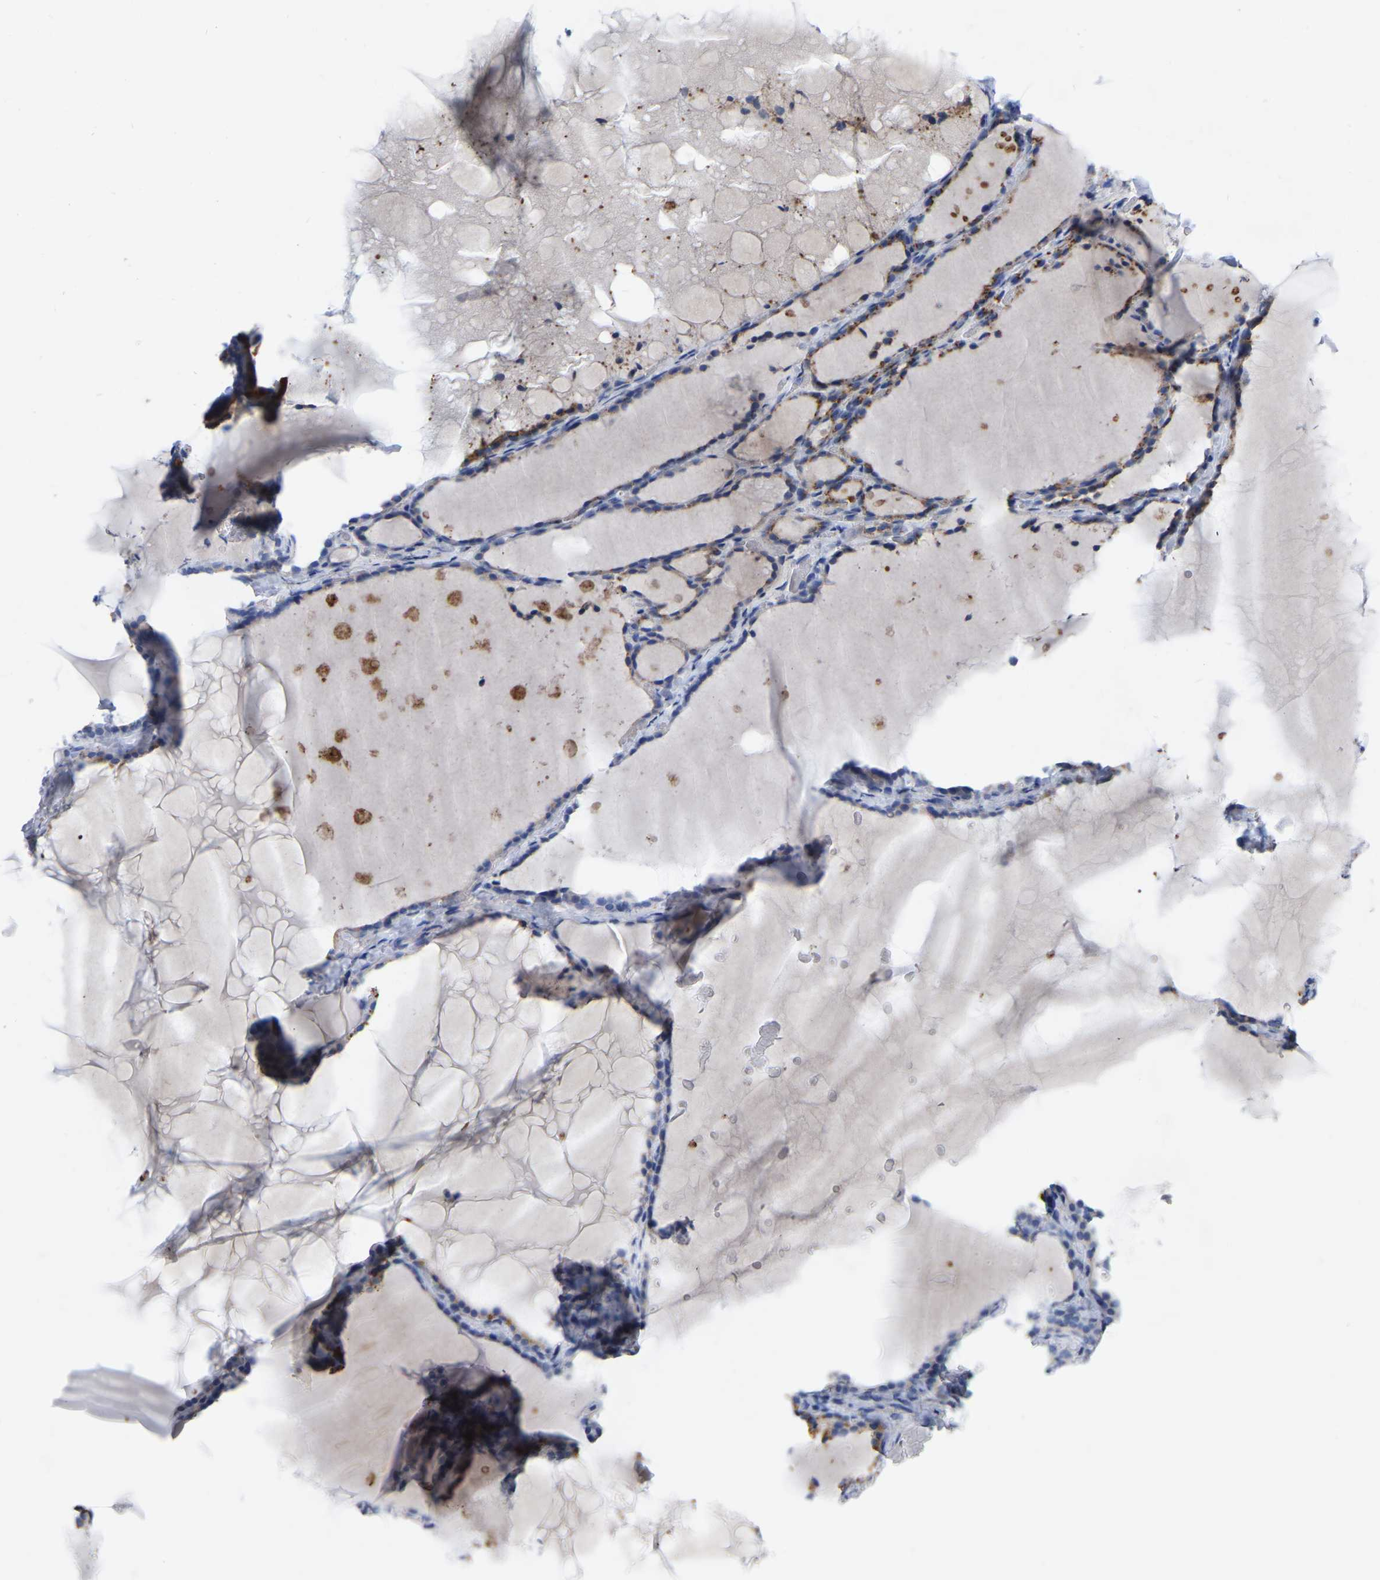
{"staining": {"intensity": "negative", "quantity": "none", "location": "none"}, "tissue": "thyroid gland", "cell_type": "Glandular cells", "image_type": "normal", "snomed": [{"axis": "morphology", "description": "Normal tissue, NOS"}, {"axis": "topography", "description": "Thyroid gland"}], "caption": "The immunohistochemistry (IHC) histopathology image has no significant expression in glandular cells of thyroid gland.", "gene": "STRIP2", "patient": {"sex": "female", "age": 28}}